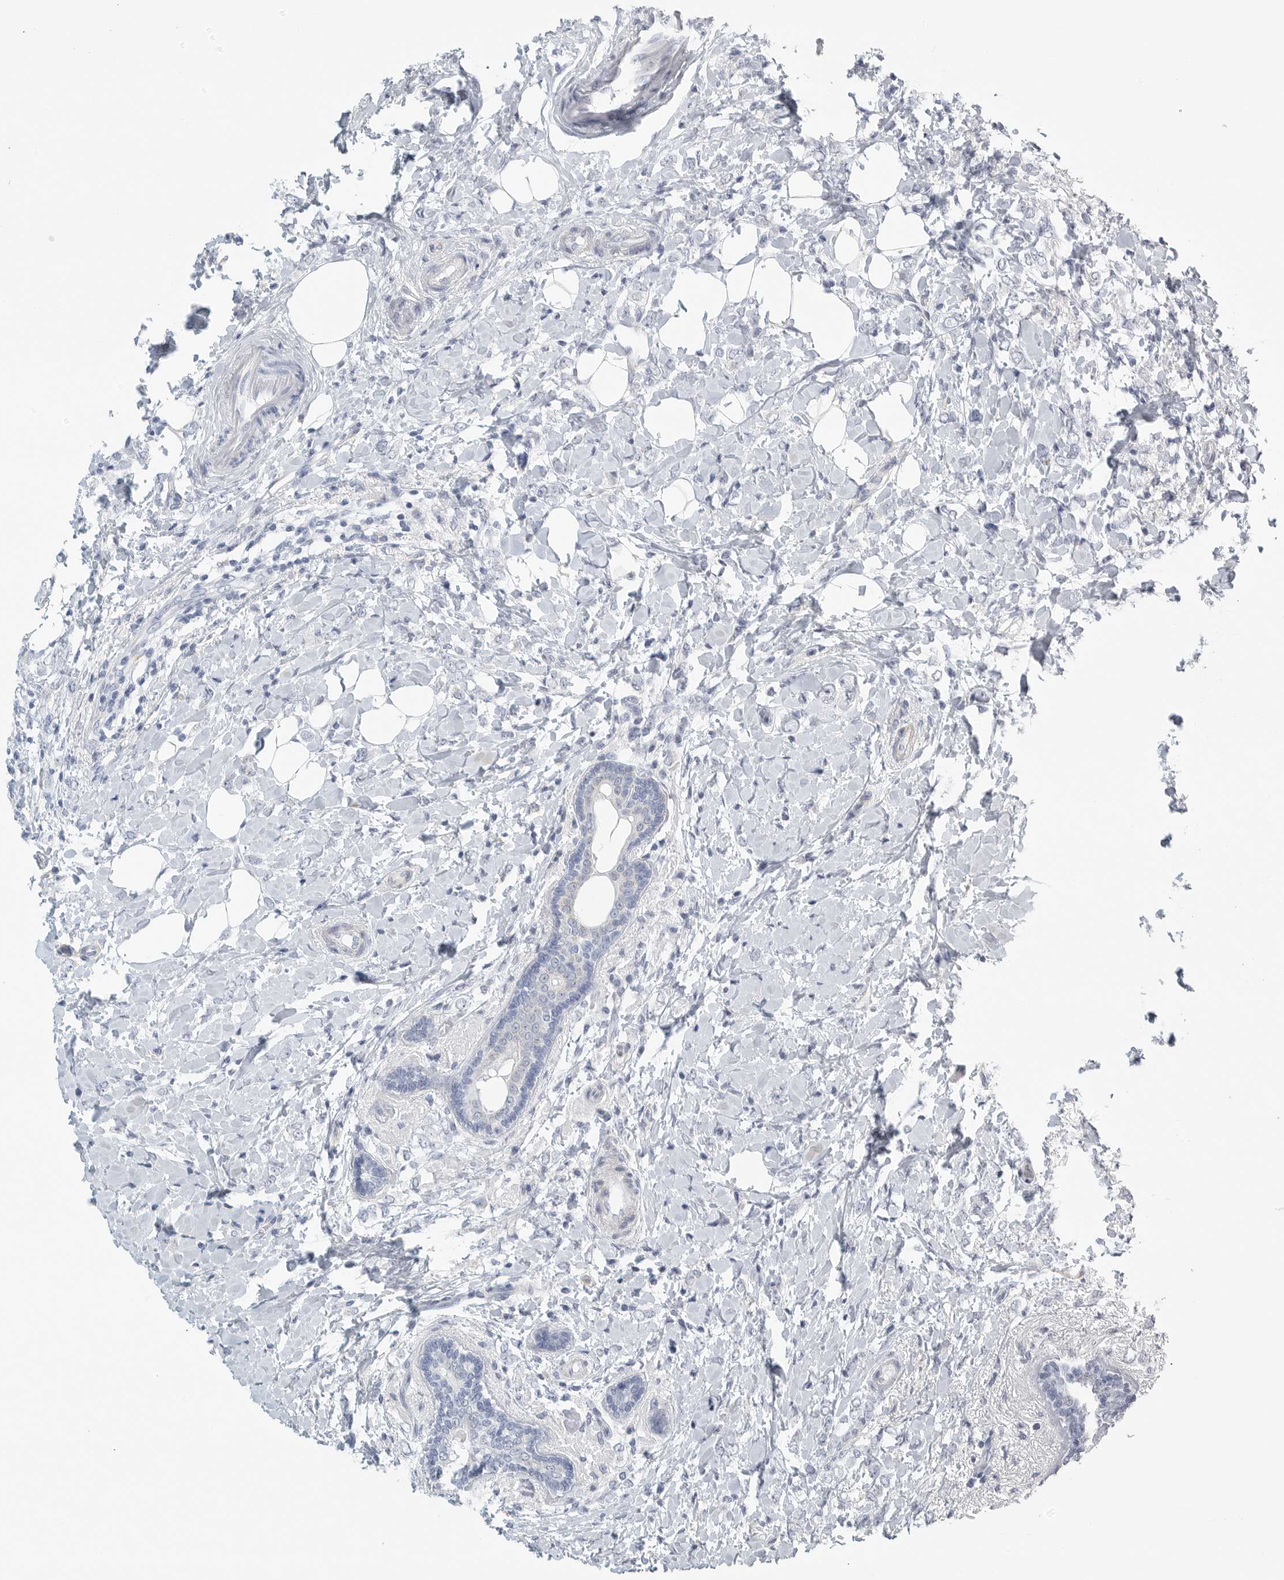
{"staining": {"intensity": "negative", "quantity": "none", "location": "none"}, "tissue": "breast cancer", "cell_type": "Tumor cells", "image_type": "cancer", "snomed": [{"axis": "morphology", "description": "Normal tissue, NOS"}, {"axis": "morphology", "description": "Lobular carcinoma"}, {"axis": "topography", "description": "Breast"}], "caption": "Breast lobular carcinoma was stained to show a protein in brown. There is no significant expression in tumor cells. Nuclei are stained in blue.", "gene": "TNR", "patient": {"sex": "female", "age": 47}}